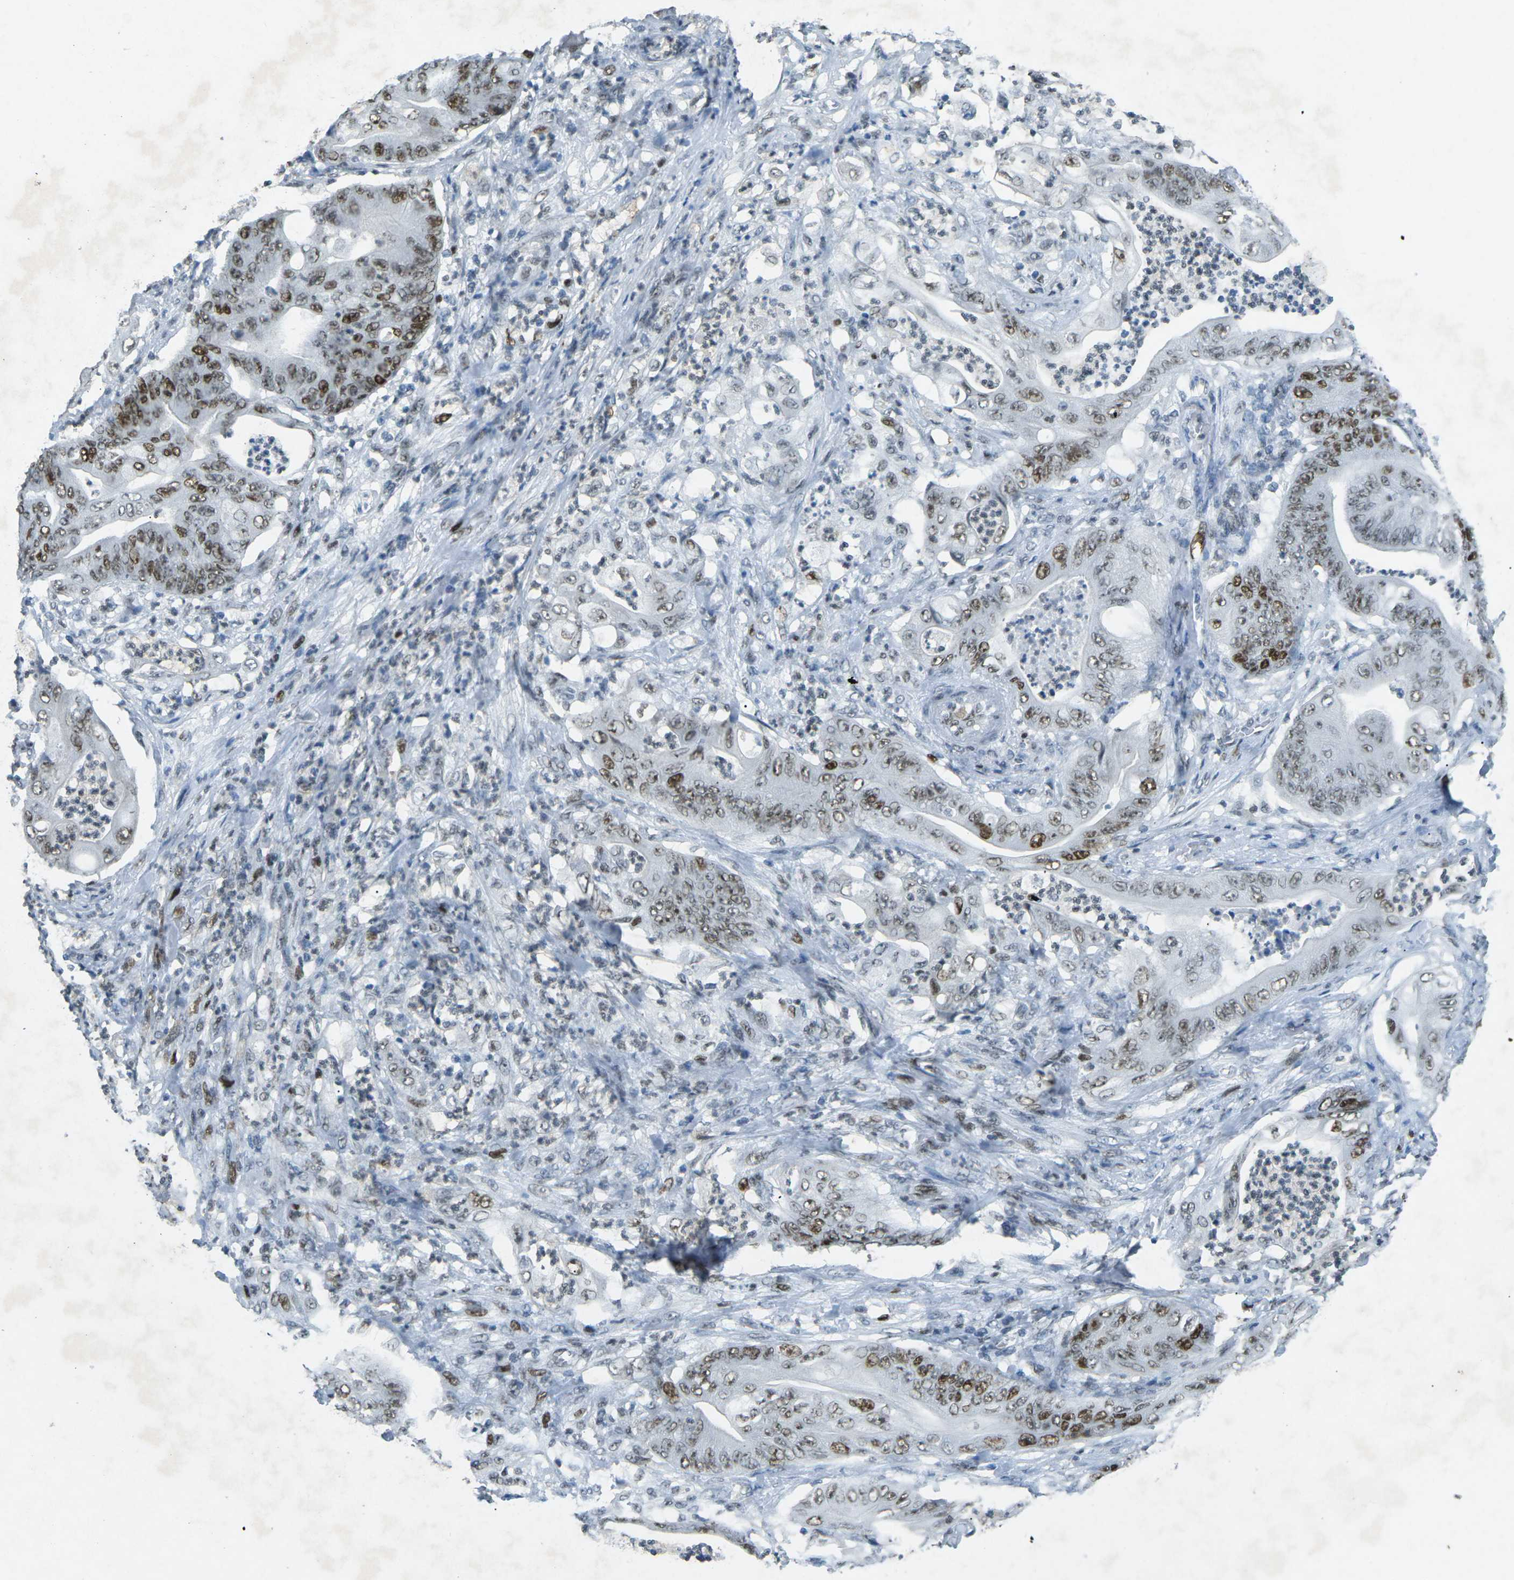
{"staining": {"intensity": "moderate", "quantity": ">75%", "location": "nuclear"}, "tissue": "stomach cancer", "cell_type": "Tumor cells", "image_type": "cancer", "snomed": [{"axis": "morphology", "description": "Adenocarcinoma, NOS"}, {"axis": "topography", "description": "Stomach"}], "caption": "DAB (3,3'-diaminobenzidine) immunohistochemical staining of stomach cancer displays moderate nuclear protein positivity in approximately >75% of tumor cells. (DAB (3,3'-diaminobenzidine) IHC with brightfield microscopy, high magnification).", "gene": "RB1", "patient": {"sex": "female", "age": 73}}